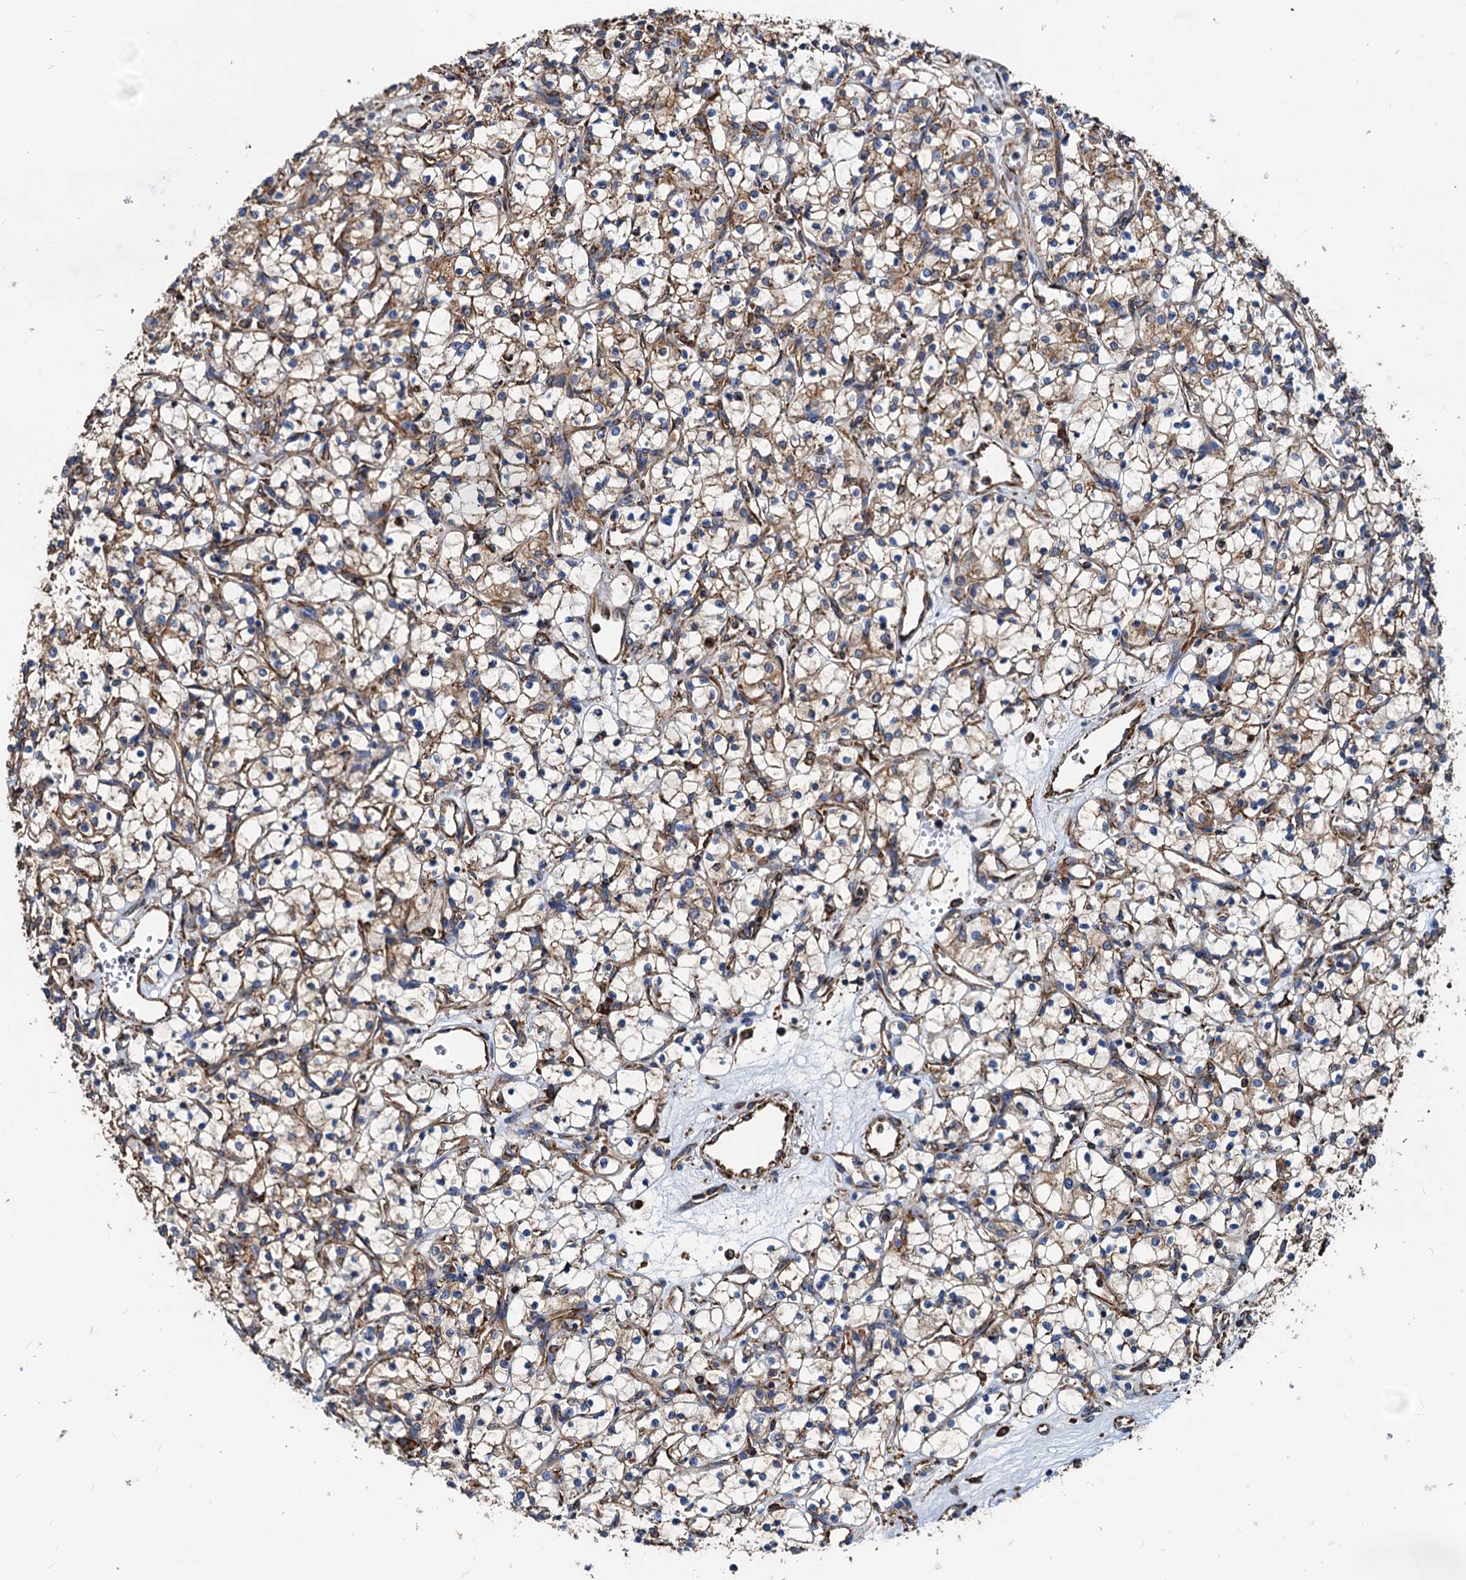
{"staining": {"intensity": "moderate", "quantity": ">75%", "location": "cytoplasmic/membranous"}, "tissue": "renal cancer", "cell_type": "Tumor cells", "image_type": "cancer", "snomed": [{"axis": "morphology", "description": "Adenocarcinoma, NOS"}, {"axis": "topography", "description": "Kidney"}], "caption": "IHC staining of renal cancer, which displays medium levels of moderate cytoplasmic/membranous staining in approximately >75% of tumor cells indicating moderate cytoplasmic/membranous protein positivity. The staining was performed using DAB (brown) for protein detection and nuclei were counterstained in hematoxylin (blue).", "gene": "HSPA5", "patient": {"sex": "female", "age": 69}}